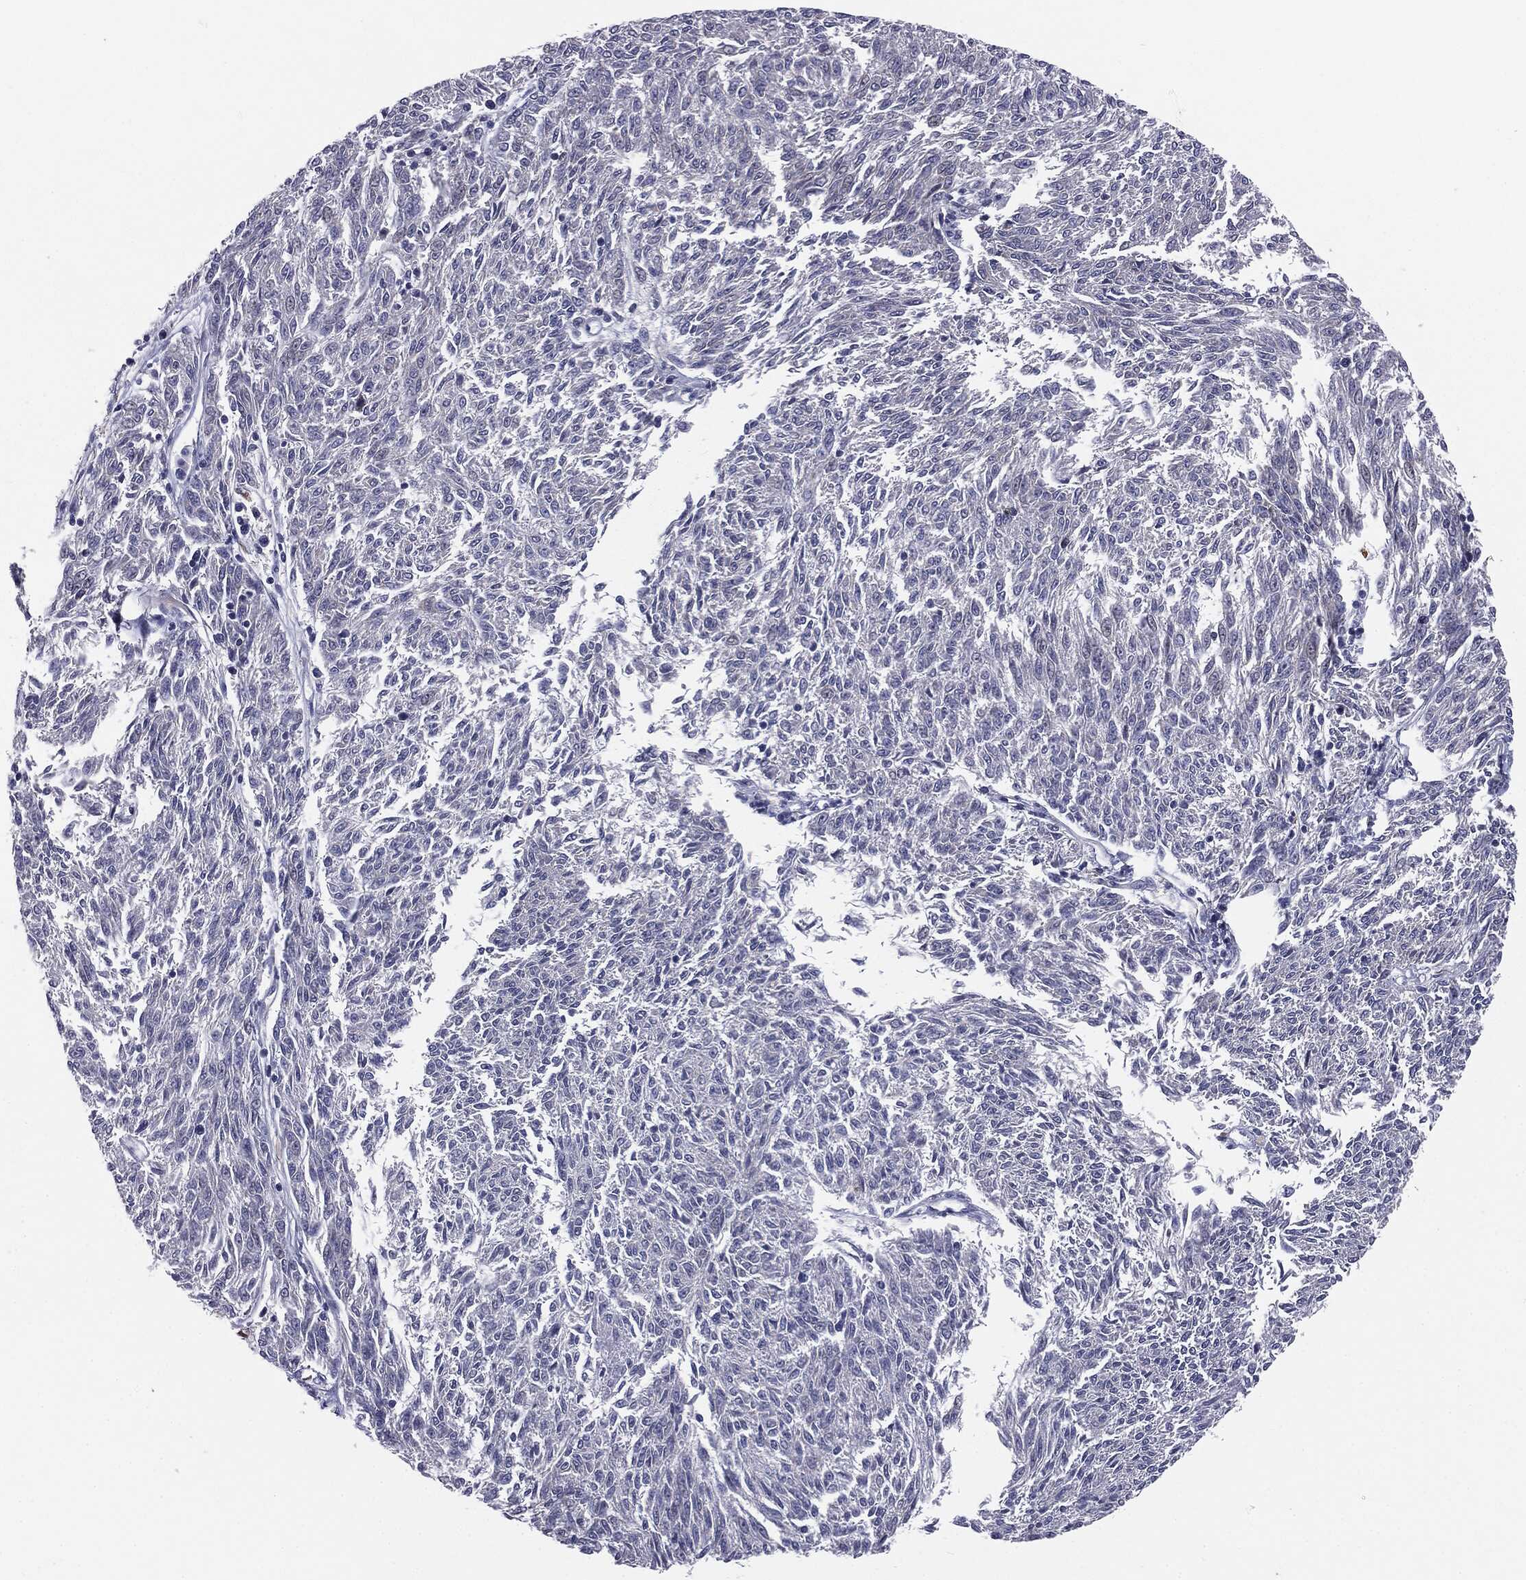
{"staining": {"intensity": "negative", "quantity": "none", "location": "none"}, "tissue": "melanoma", "cell_type": "Tumor cells", "image_type": "cancer", "snomed": [{"axis": "morphology", "description": "Malignant melanoma, NOS"}, {"axis": "topography", "description": "Skin"}], "caption": "Immunohistochemistry image of melanoma stained for a protein (brown), which demonstrates no positivity in tumor cells.", "gene": "KRT5", "patient": {"sex": "female", "age": 72}}